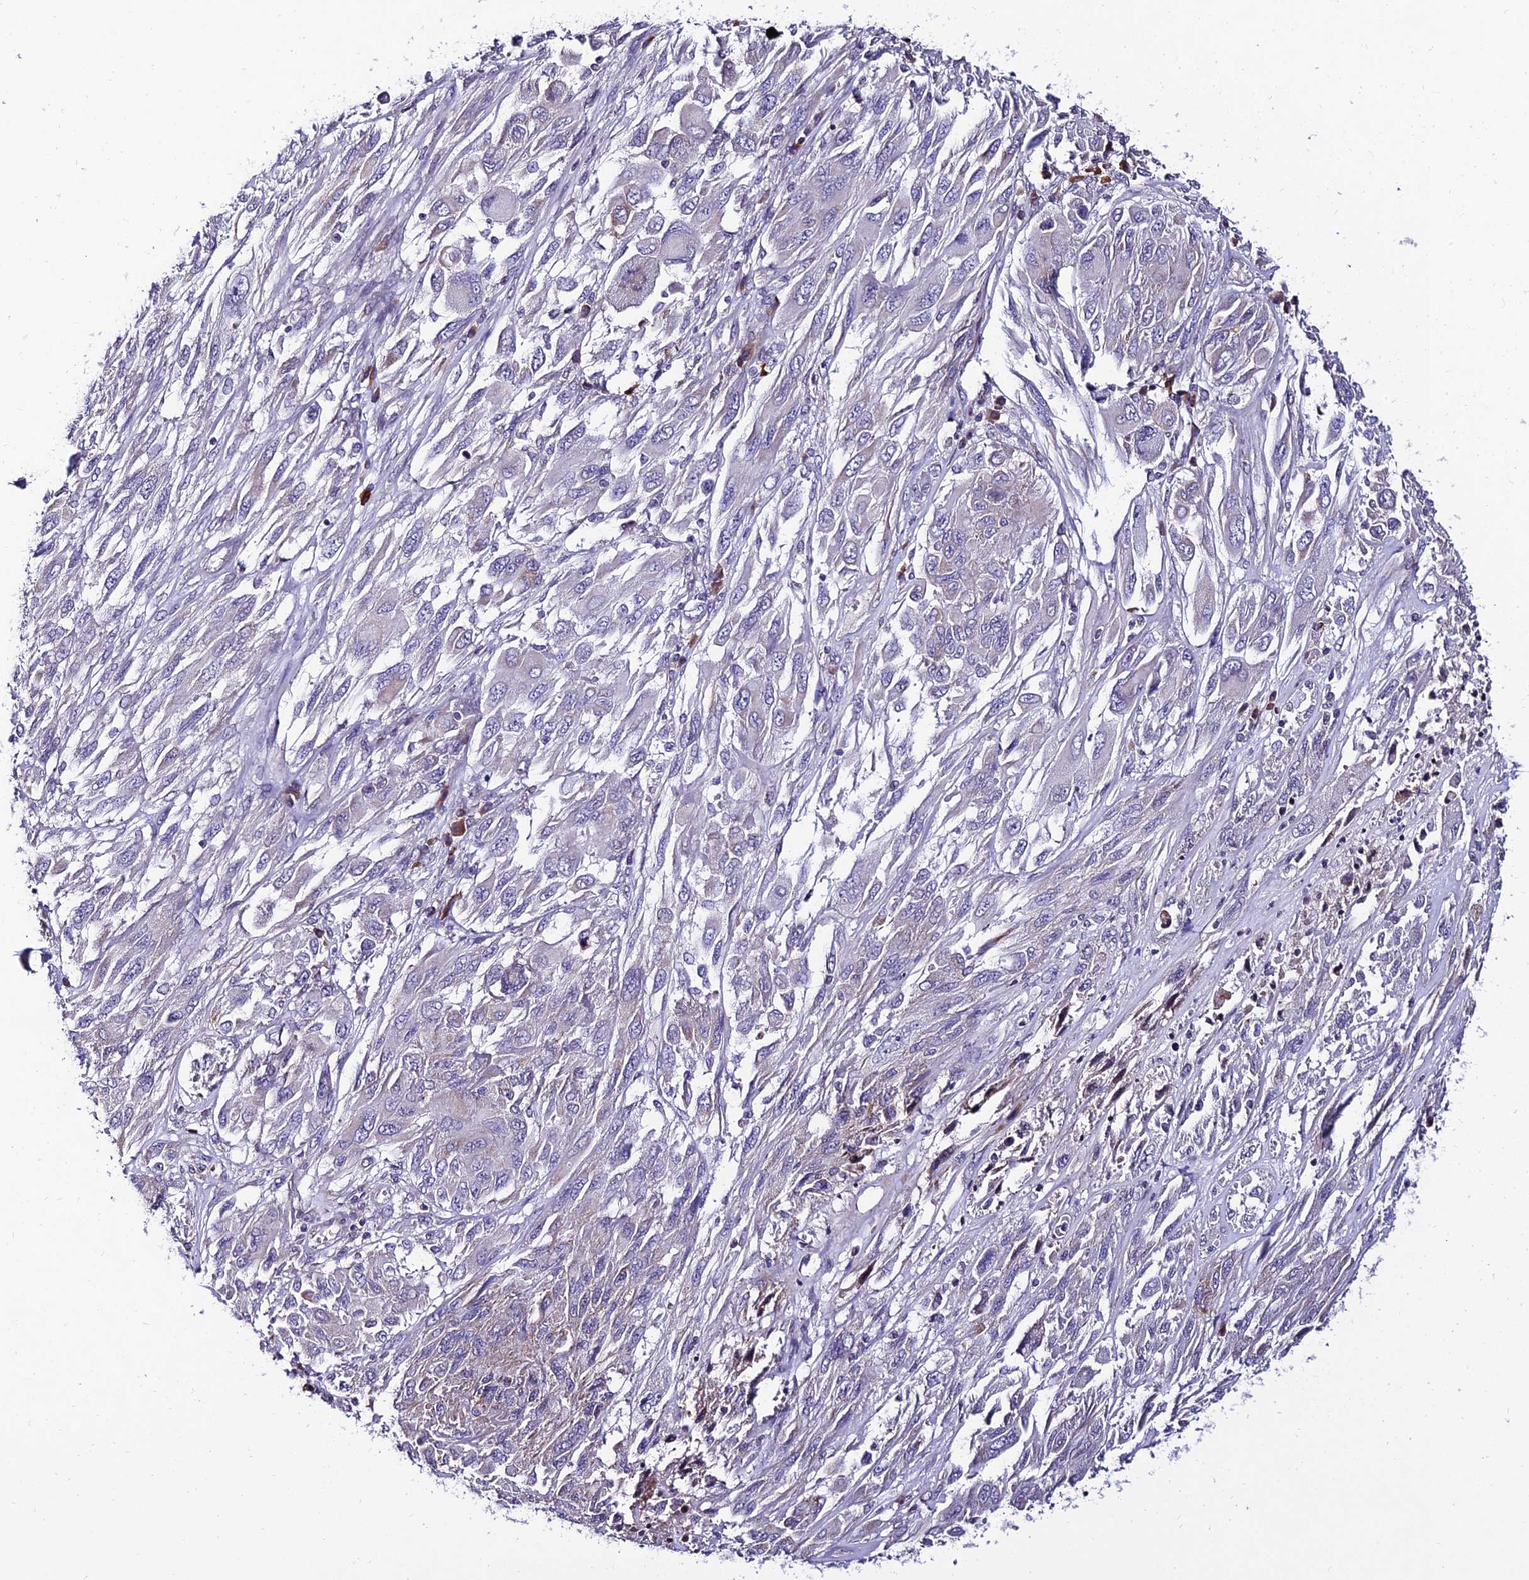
{"staining": {"intensity": "negative", "quantity": "none", "location": "none"}, "tissue": "melanoma", "cell_type": "Tumor cells", "image_type": "cancer", "snomed": [{"axis": "morphology", "description": "Malignant melanoma, NOS"}, {"axis": "topography", "description": "Skin"}], "caption": "The photomicrograph exhibits no staining of tumor cells in malignant melanoma.", "gene": "CDNF", "patient": {"sex": "female", "age": 91}}